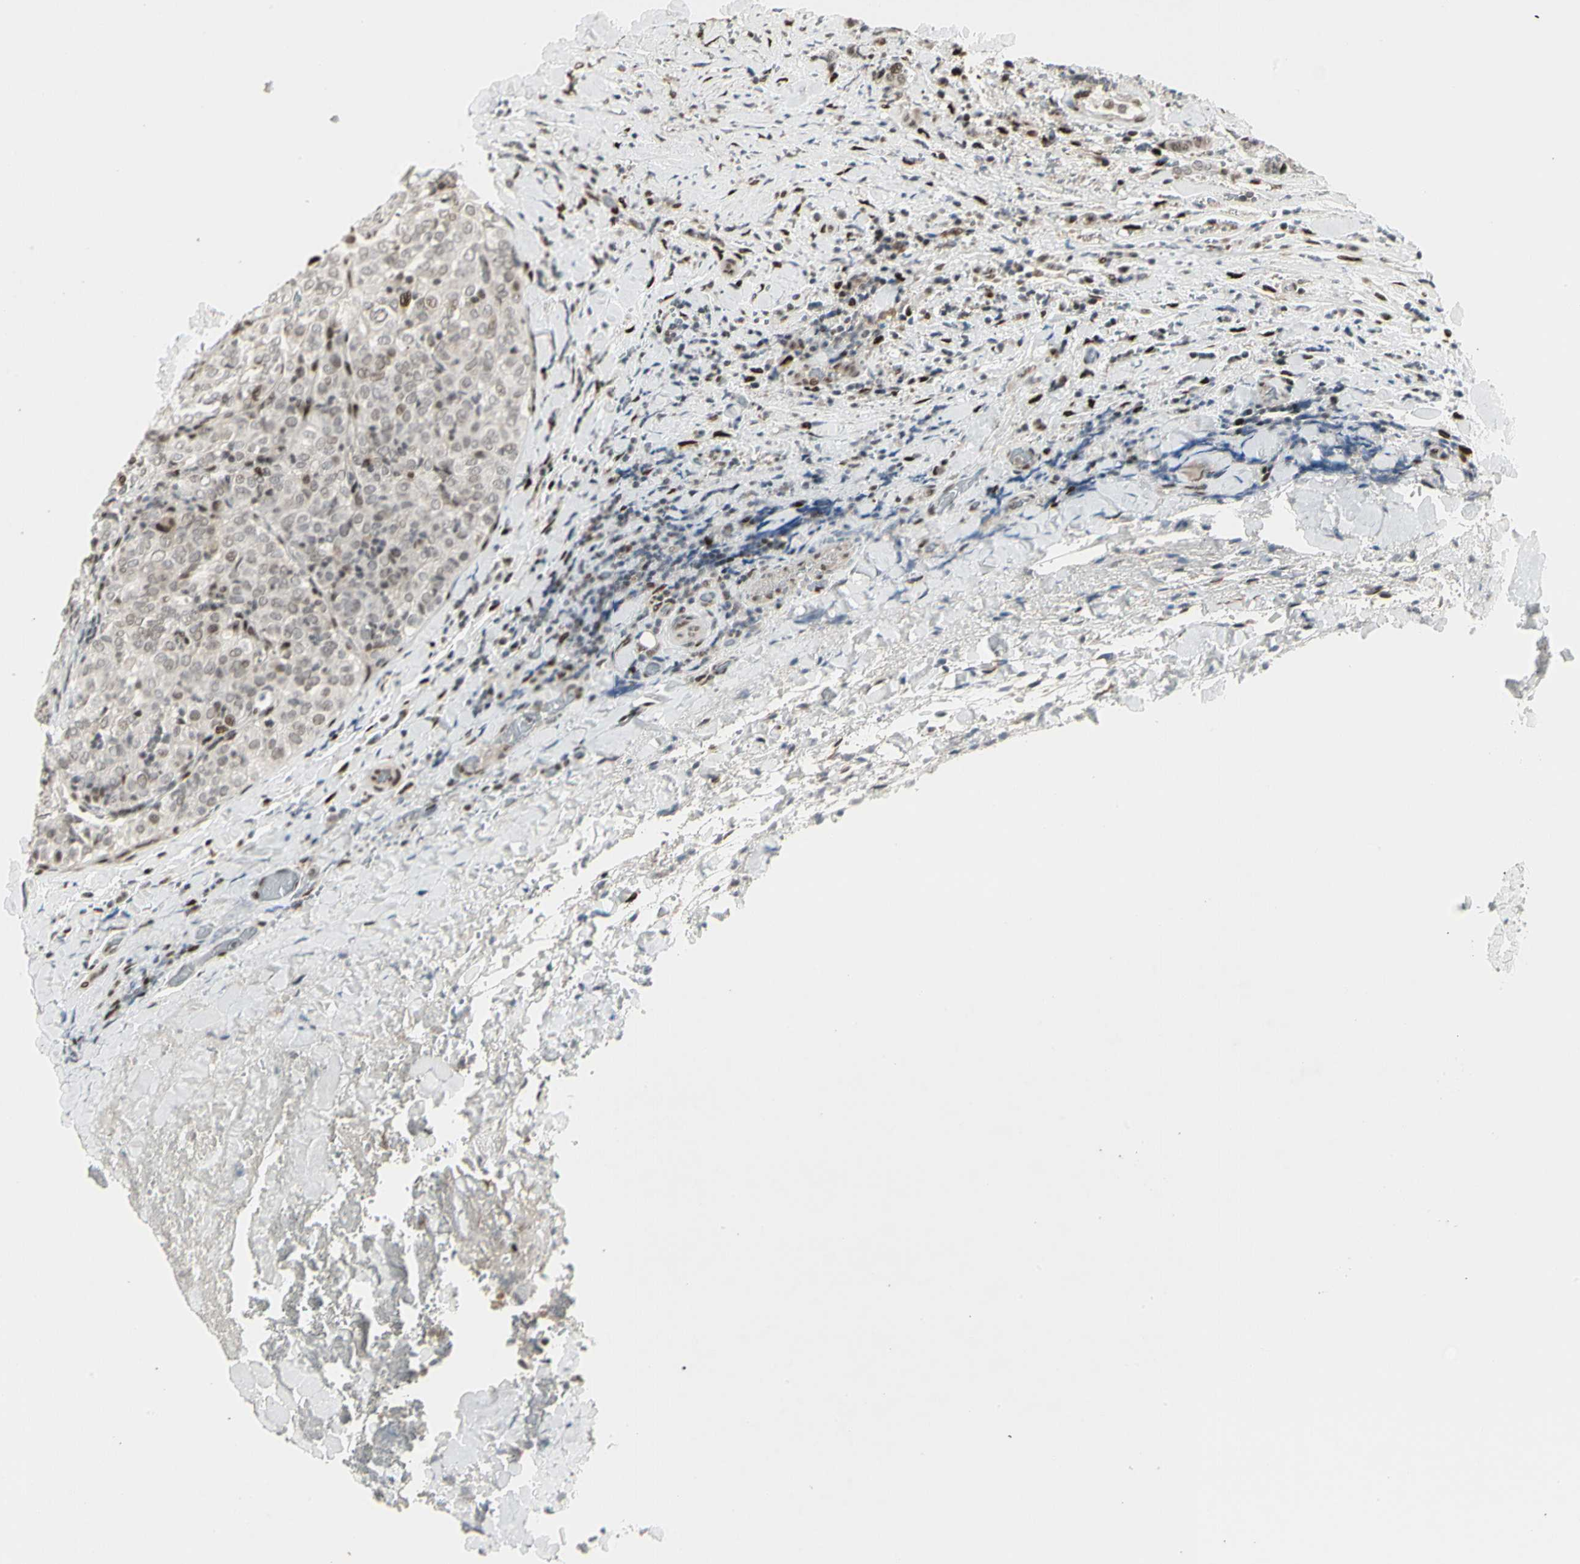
{"staining": {"intensity": "weak", "quantity": "<25%", "location": "nuclear"}, "tissue": "thyroid cancer", "cell_type": "Tumor cells", "image_type": "cancer", "snomed": [{"axis": "morphology", "description": "Normal tissue, NOS"}, {"axis": "morphology", "description": "Papillary adenocarcinoma, NOS"}, {"axis": "topography", "description": "Thyroid gland"}], "caption": "Human thyroid cancer stained for a protein using immunohistochemistry shows no staining in tumor cells.", "gene": "FOXJ2", "patient": {"sex": "female", "age": 30}}